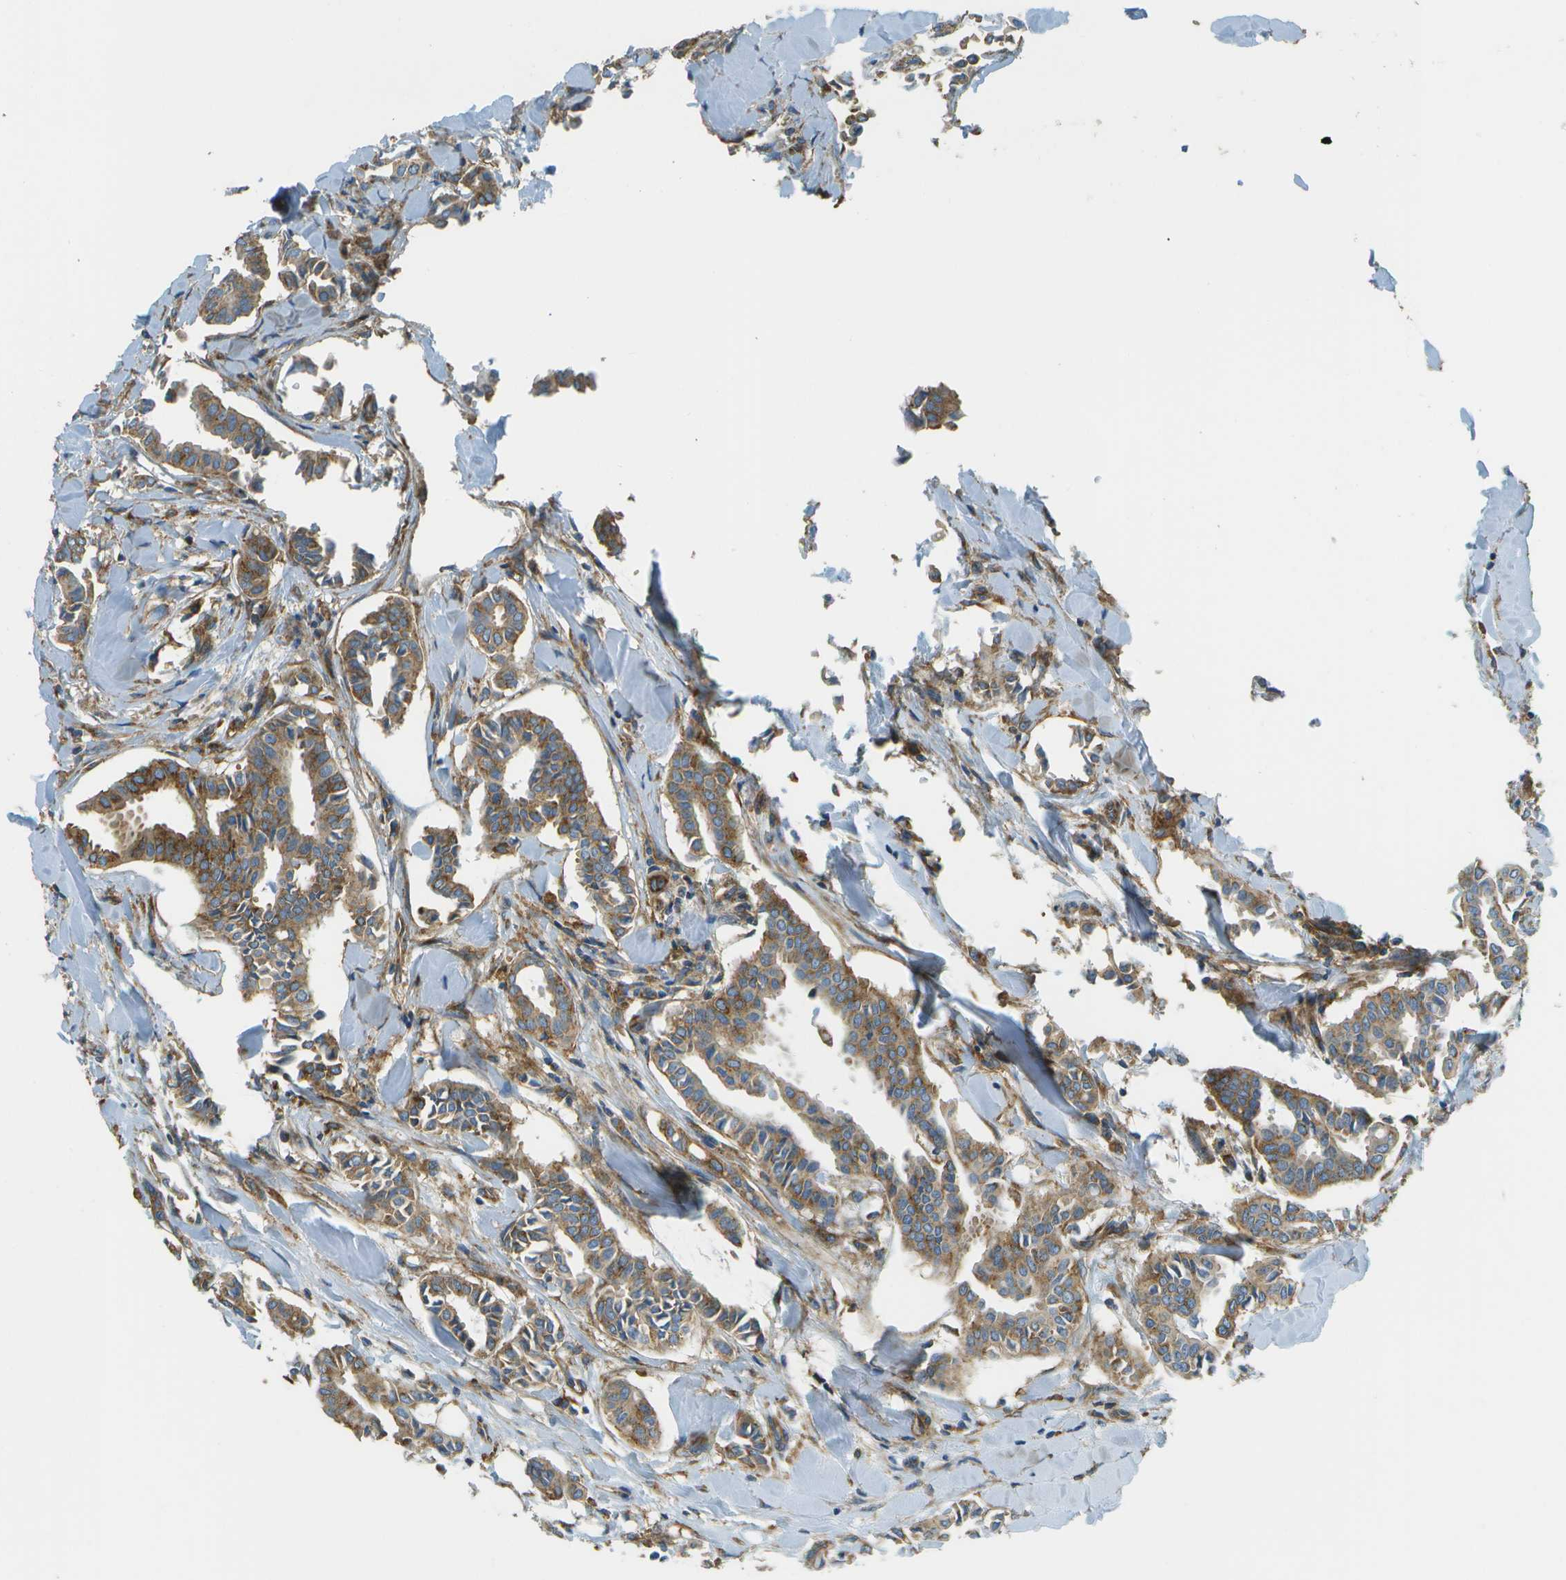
{"staining": {"intensity": "moderate", "quantity": ">75%", "location": "cytoplasmic/membranous"}, "tissue": "head and neck cancer", "cell_type": "Tumor cells", "image_type": "cancer", "snomed": [{"axis": "morphology", "description": "Adenocarcinoma, NOS"}, {"axis": "topography", "description": "Salivary gland"}, {"axis": "topography", "description": "Head-Neck"}], "caption": "Moderate cytoplasmic/membranous staining for a protein is present in about >75% of tumor cells of head and neck cancer using IHC.", "gene": "CLTC", "patient": {"sex": "female", "age": 59}}